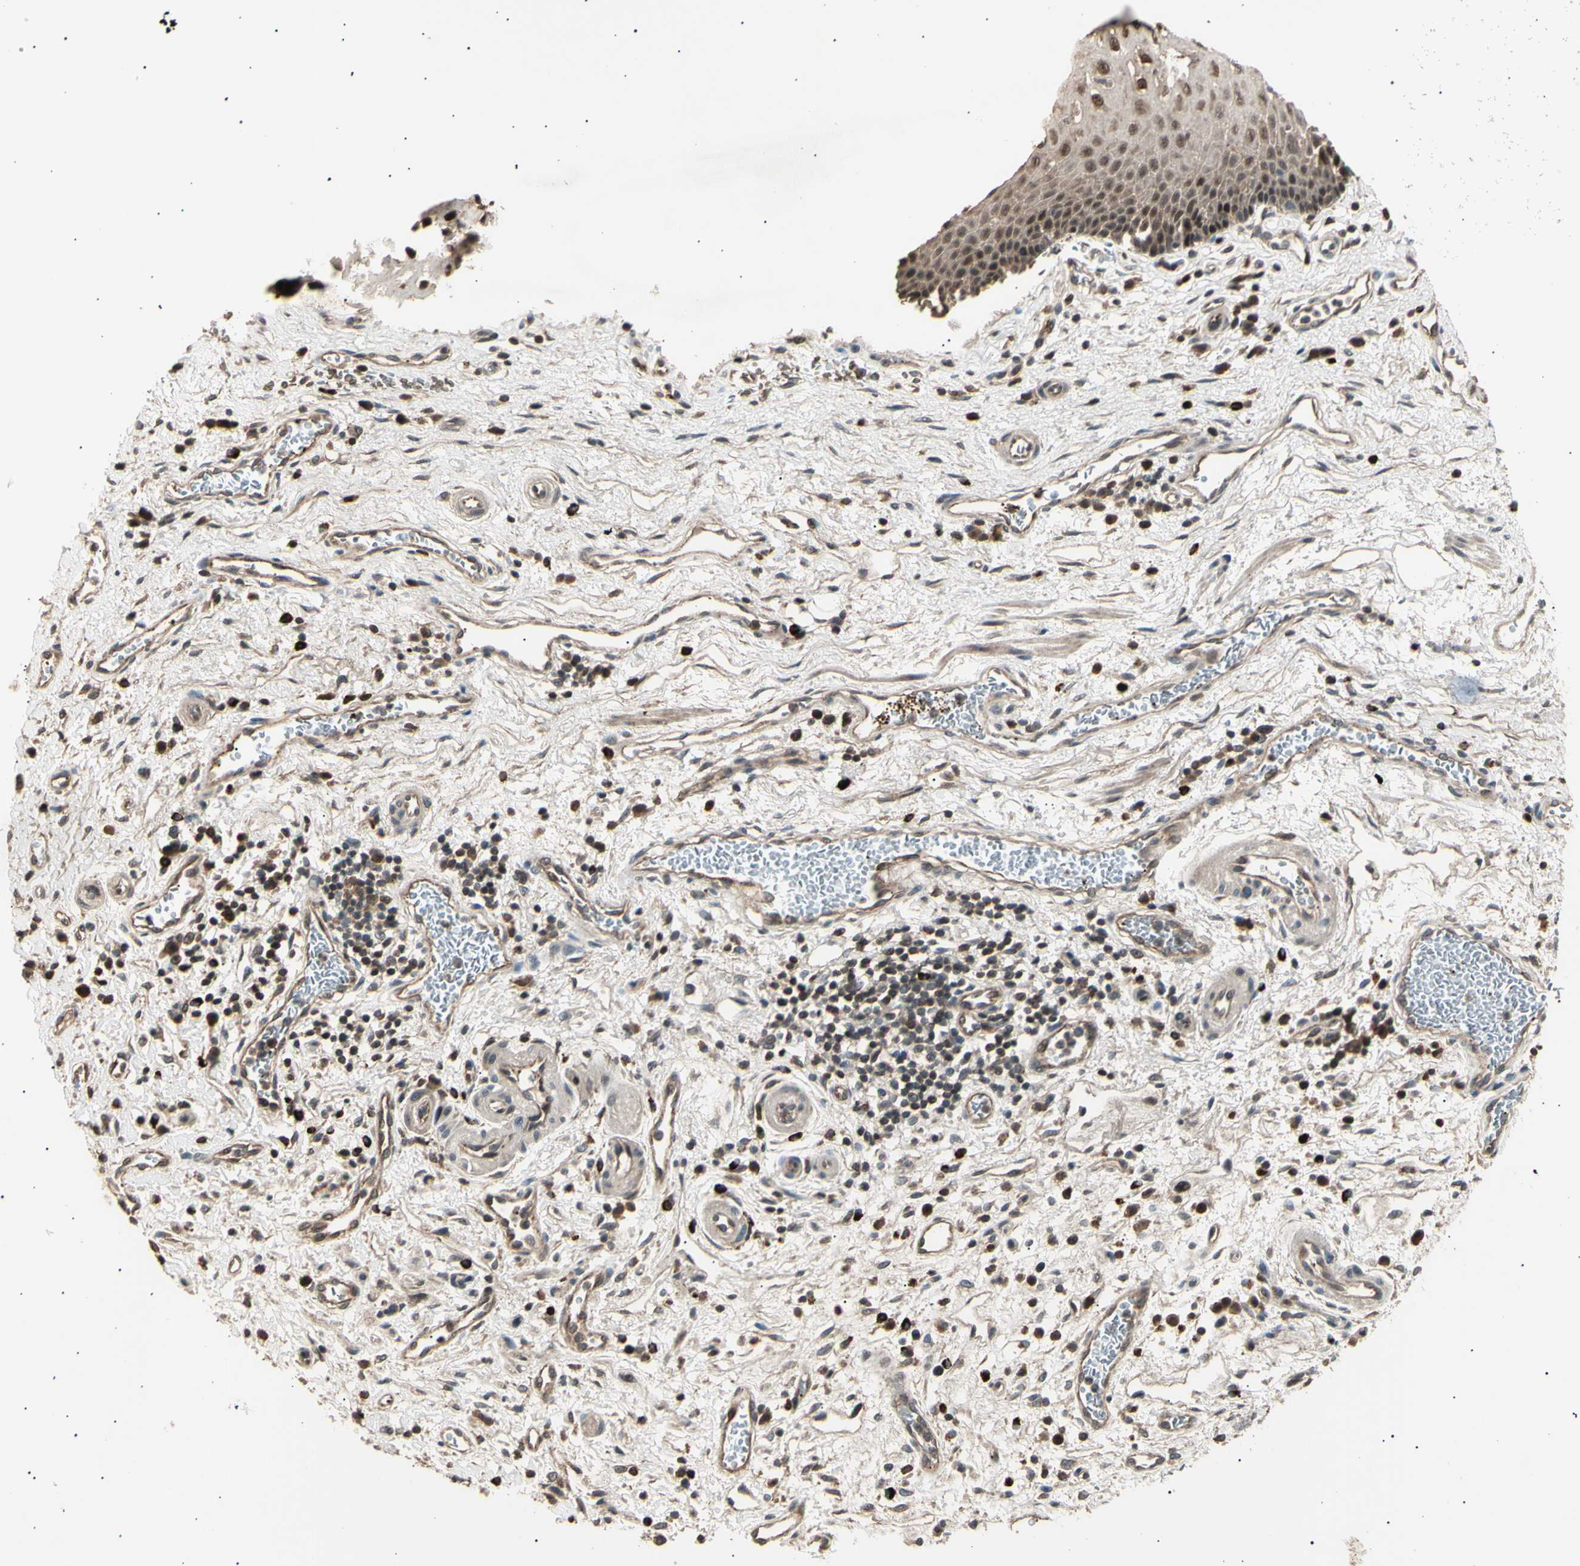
{"staining": {"intensity": "strong", "quantity": ">75%", "location": "nuclear"}, "tissue": "esophagus", "cell_type": "Squamous epithelial cells", "image_type": "normal", "snomed": [{"axis": "morphology", "description": "Normal tissue, NOS"}, {"axis": "topography", "description": "Esophagus"}], "caption": "High-magnification brightfield microscopy of benign esophagus stained with DAB (3,3'-diaminobenzidine) (brown) and counterstained with hematoxylin (blue). squamous epithelial cells exhibit strong nuclear staining is present in about>75% of cells. (IHC, brightfield microscopy, high magnification).", "gene": "NUAK2", "patient": {"sex": "male", "age": 54}}